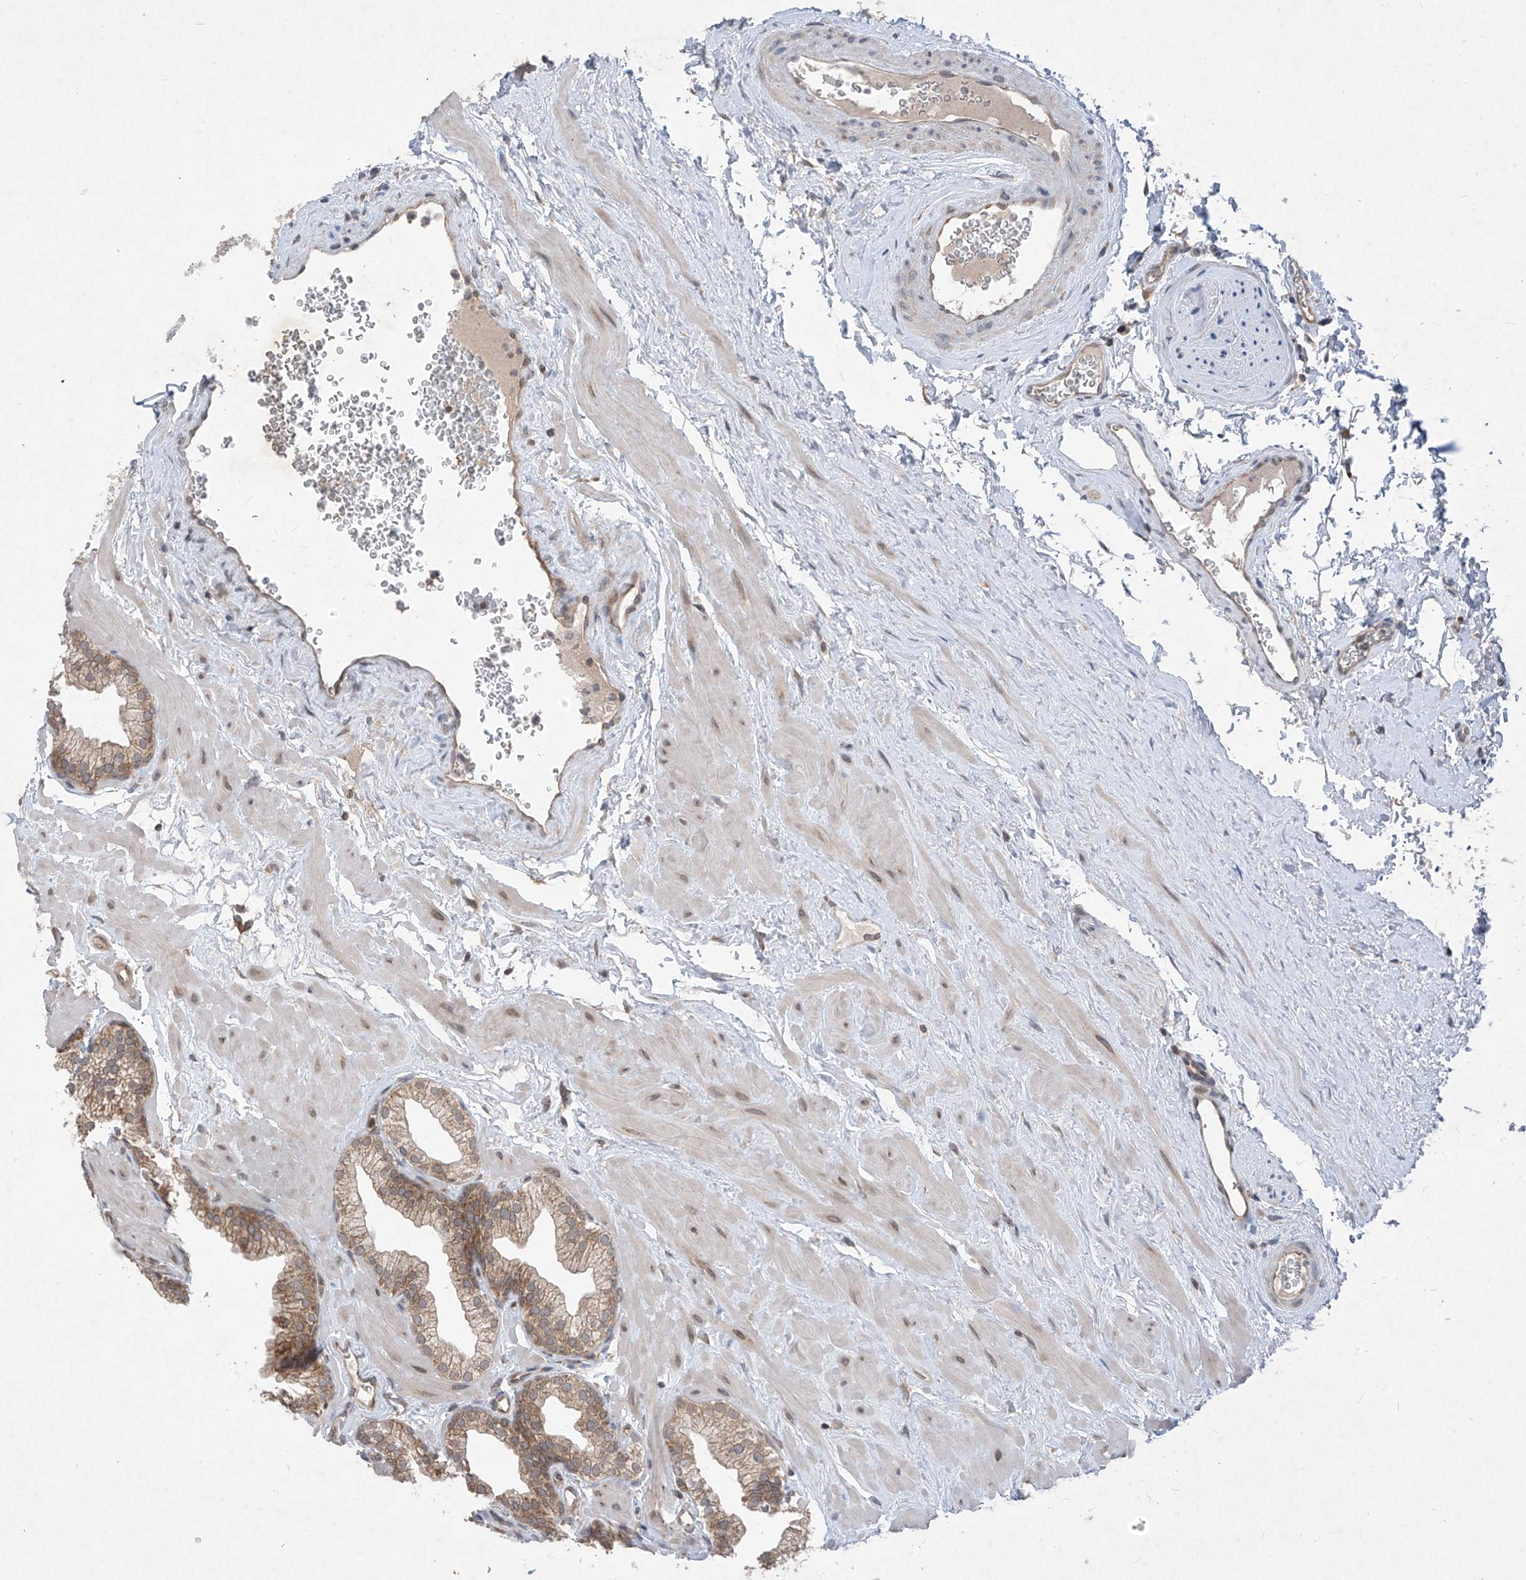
{"staining": {"intensity": "moderate", "quantity": "25%-75%", "location": "cytoplasmic/membranous"}, "tissue": "prostate", "cell_type": "Glandular cells", "image_type": "normal", "snomed": [{"axis": "morphology", "description": "Normal tissue, NOS"}, {"axis": "morphology", "description": "Urothelial carcinoma, Low grade"}, {"axis": "topography", "description": "Urinary bladder"}, {"axis": "topography", "description": "Prostate"}], "caption": "Protein expression analysis of unremarkable human prostate reveals moderate cytoplasmic/membranous staining in about 25%-75% of glandular cells.", "gene": "RPL34", "patient": {"sex": "male", "age": 60}}